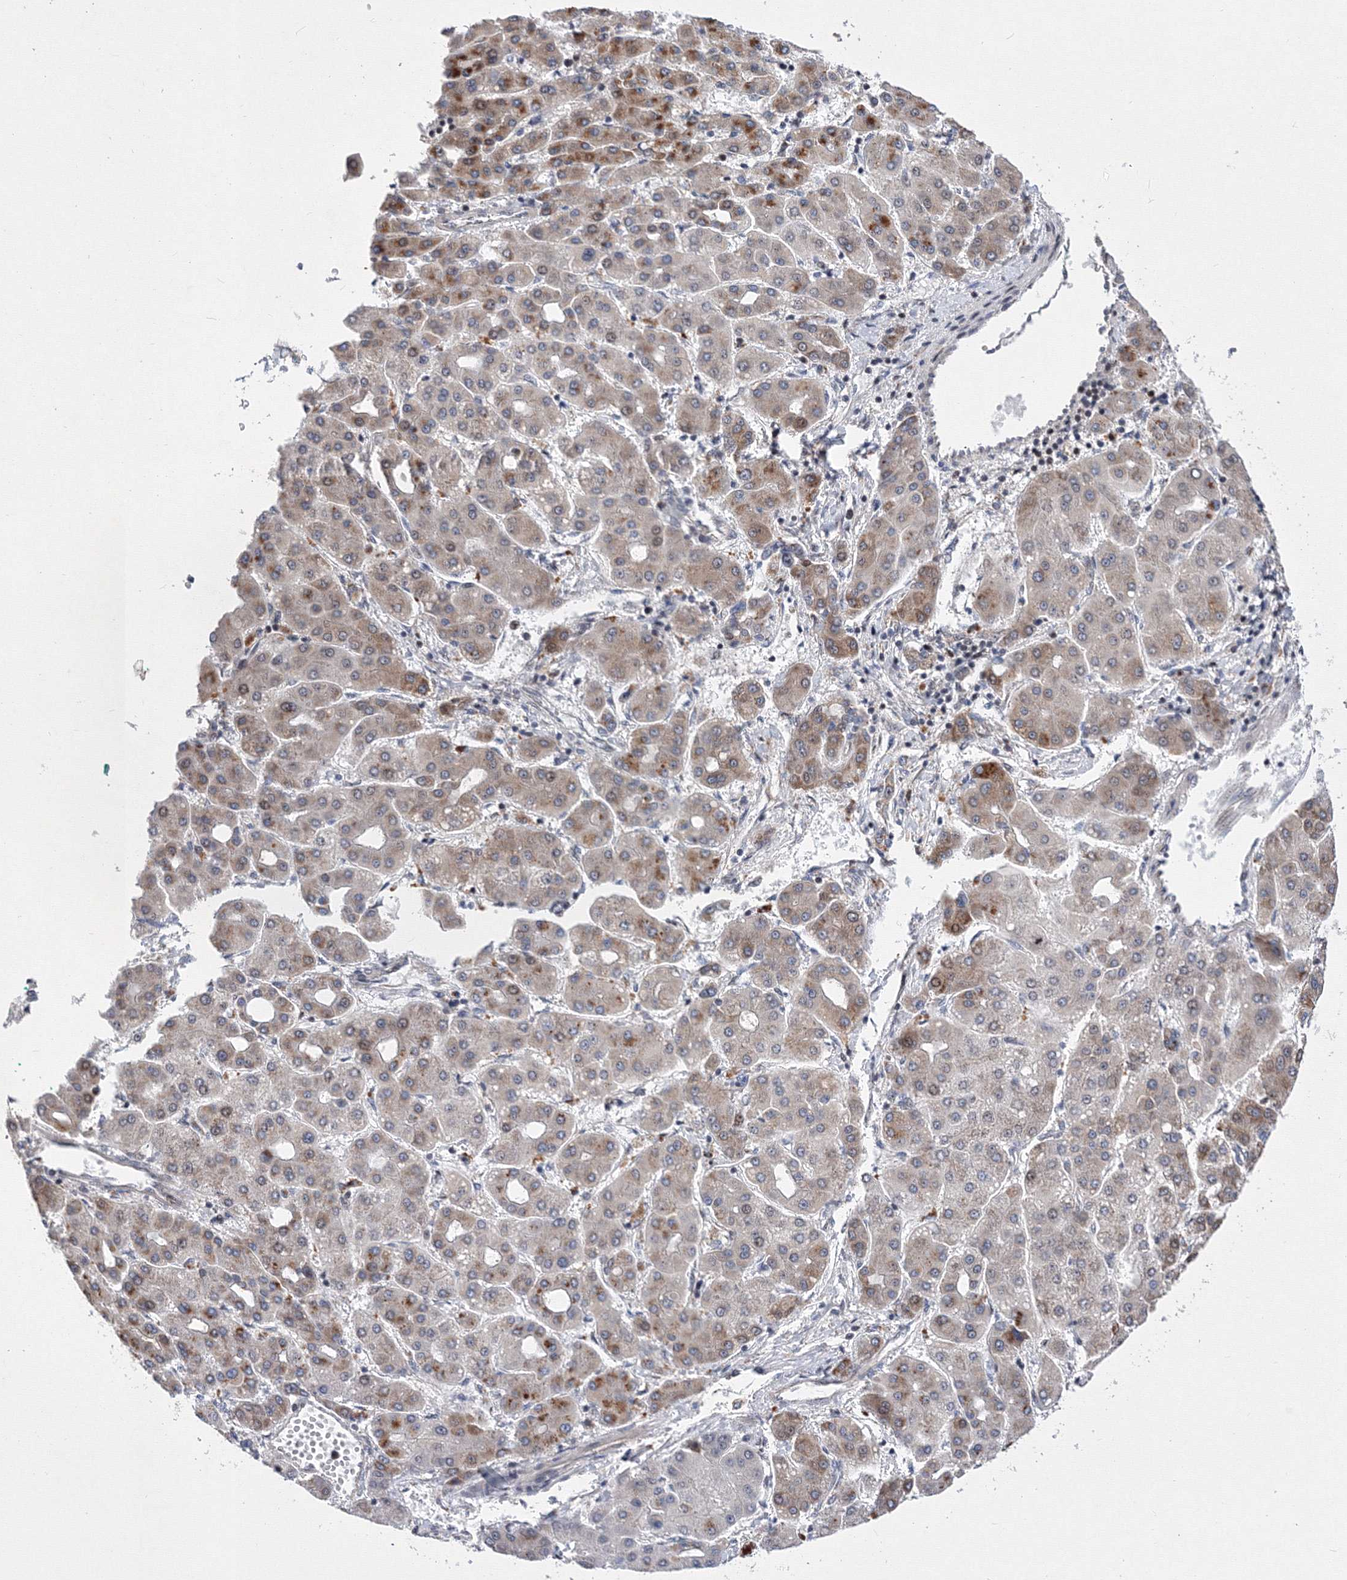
{"staining": {"intensity": "moderate", "quantity": "25%-75%", "location": "cytoplasmic/membranous"}, "tissue": "liver cancer", "cell_type": "Tumor cells", "image_type": "cancer", "snomed": [{"axis": "morphology", "description": "Carcinoma, Hepatocellular, NOS"}, {"axis": "topography", "description": "Liver"}], "caption": "IHC image of neoplastic tissue: human liver cancer (hepatocellular carcinoma) stained using IHC reveals medium levels of moderate protein expression localized specifically in the cytoplasmic/membranous of tumor cells, appearing as a cytoplasmic/membranous brown color.", "gene": "GPN1", "patient": {"sex": "male", "age": 65}}